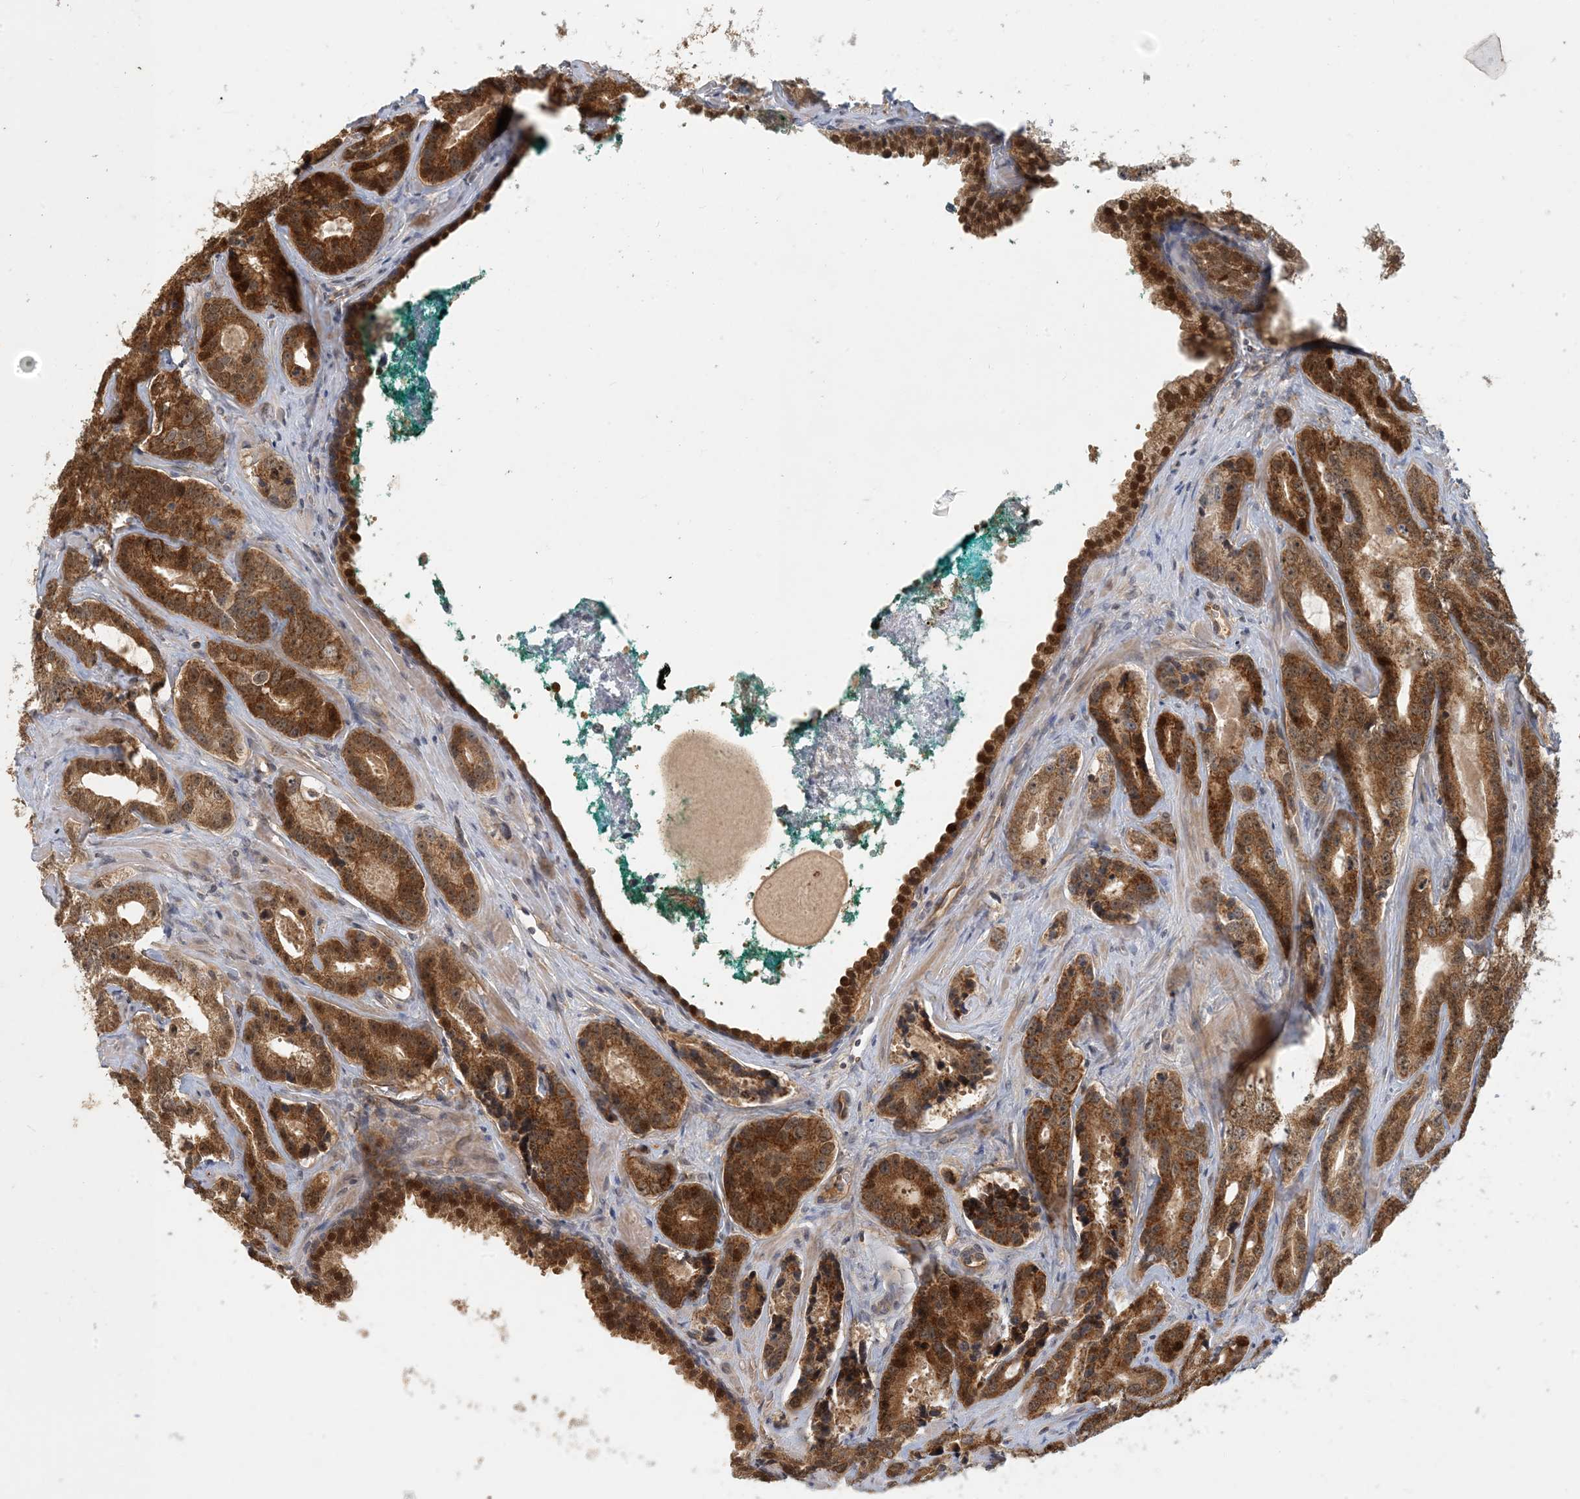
{"staining": {"intensity": "strong", "quantity": ">75%", "location": "cytoplasmic/membranous,nuclear"}, "tissue": "prostate cancer", "cell_type": "Tumor cells", "image_type": "cancer", "snomed": [{"axis": "morphology", "description": "Adenocarcinoma, High grade"}, {"axis": "topography", "description": "Prostate"}], "caption": "High-power microscopy captured an immunohistochemistry (IHC) histopathology image of prostate cancer, revealing strong cytoplasmic/membranous and nuclear expression in about >75% of tumor cells. (DAB (3,3'-diaminobenzidine) IHC, brown staining for protein, blue staining for nuclei).", "gene": "ZBTB3", "patient": {"sex": "male", "age": 62}}